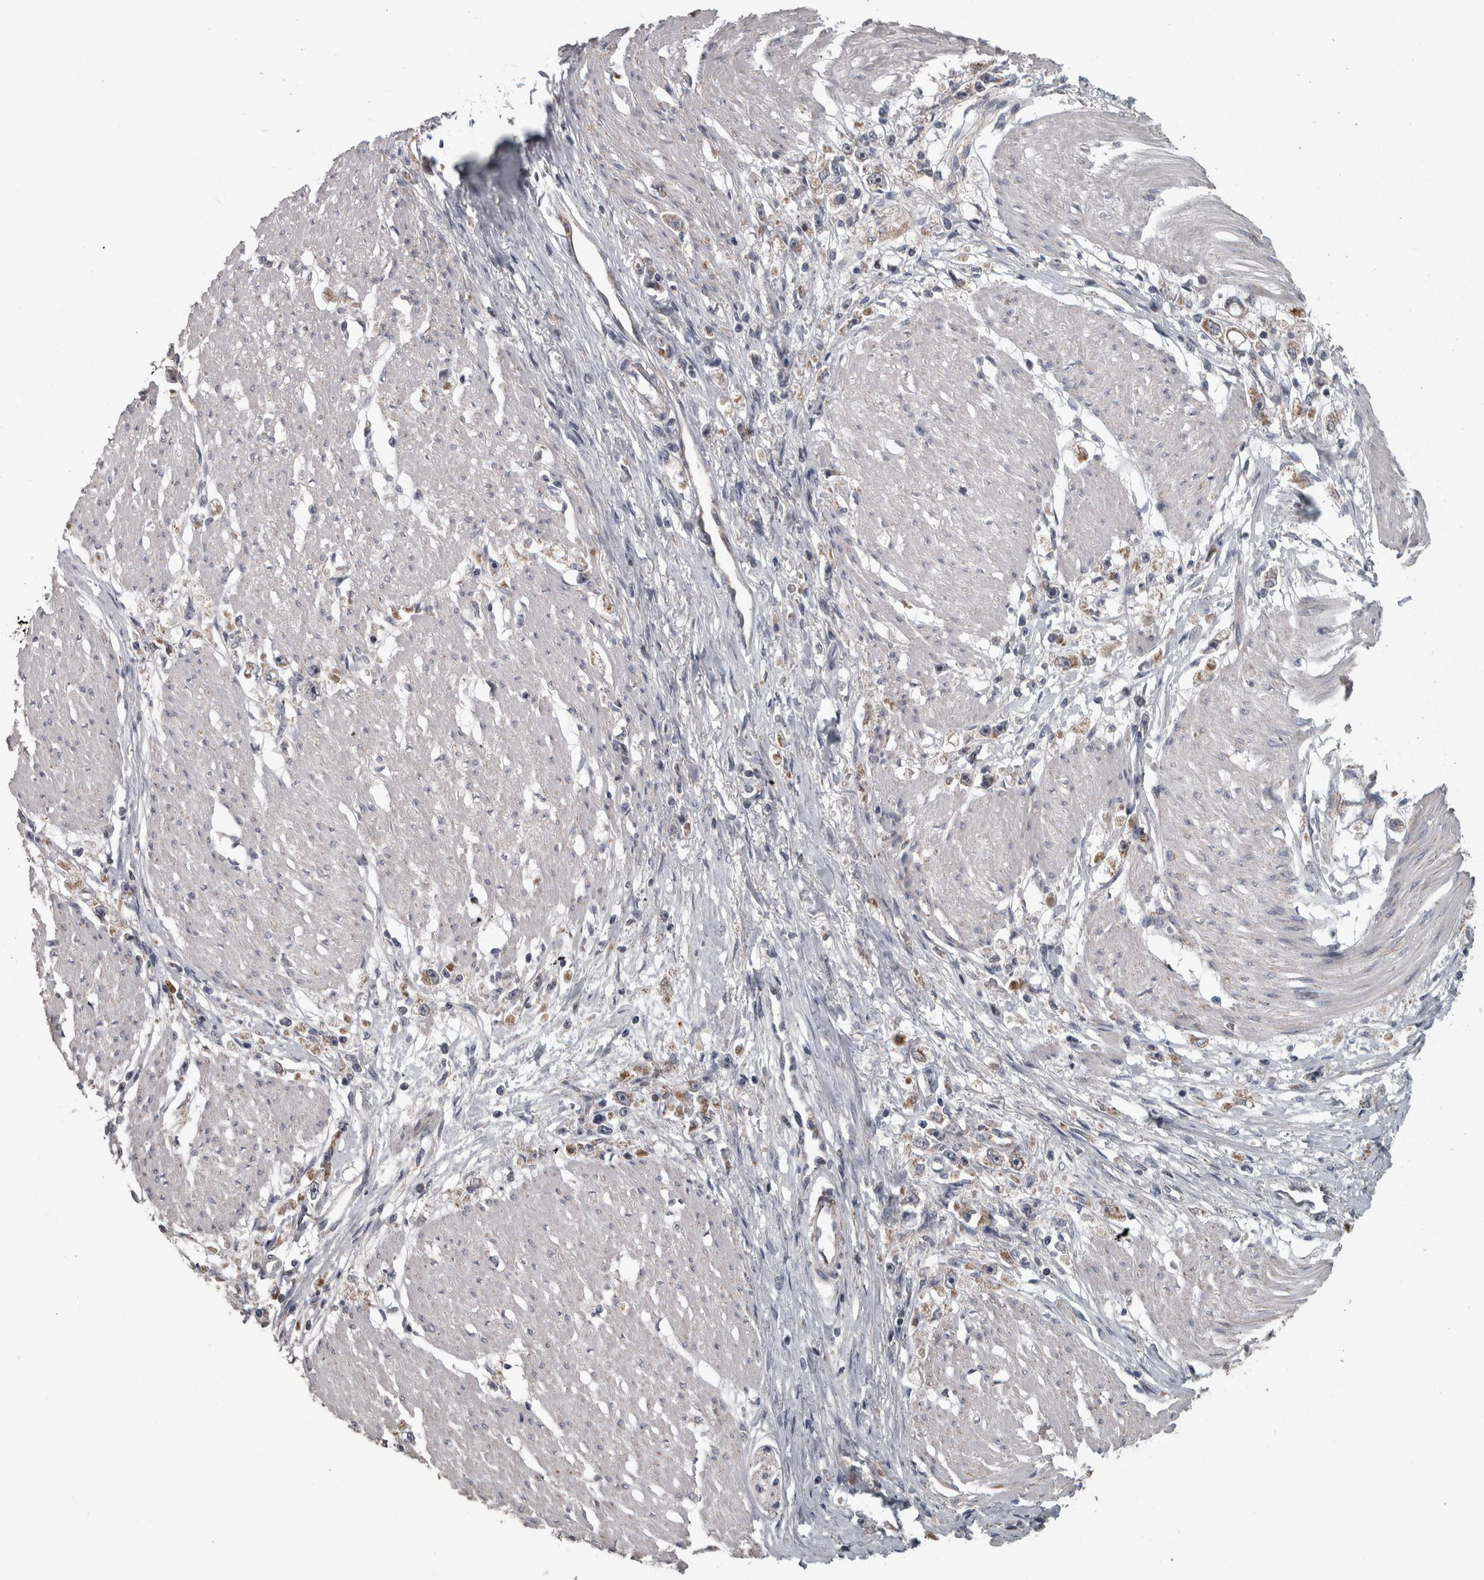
{"staining": {"intensity": "weak", "quantity": ">75%", "location": "cytoplasmic/membranous"}, "tissue": "stomach cancer", "cell_type": "Tumor cells", "image_type": "cancer", "snomed": [{"axis": "morphology", "description": "Adenocarcinoma, NOS"}, {"axis": "topography", "description": "Stomach"}], "caption": "Approximately >75% of tumor cells in human stomach cancer reveal weak cytoplasmic/membranous protein expression as visualized by brown immunohistochemical staining.", "gene": "DBT", "patient": {"sex": "female", "age": 59}}